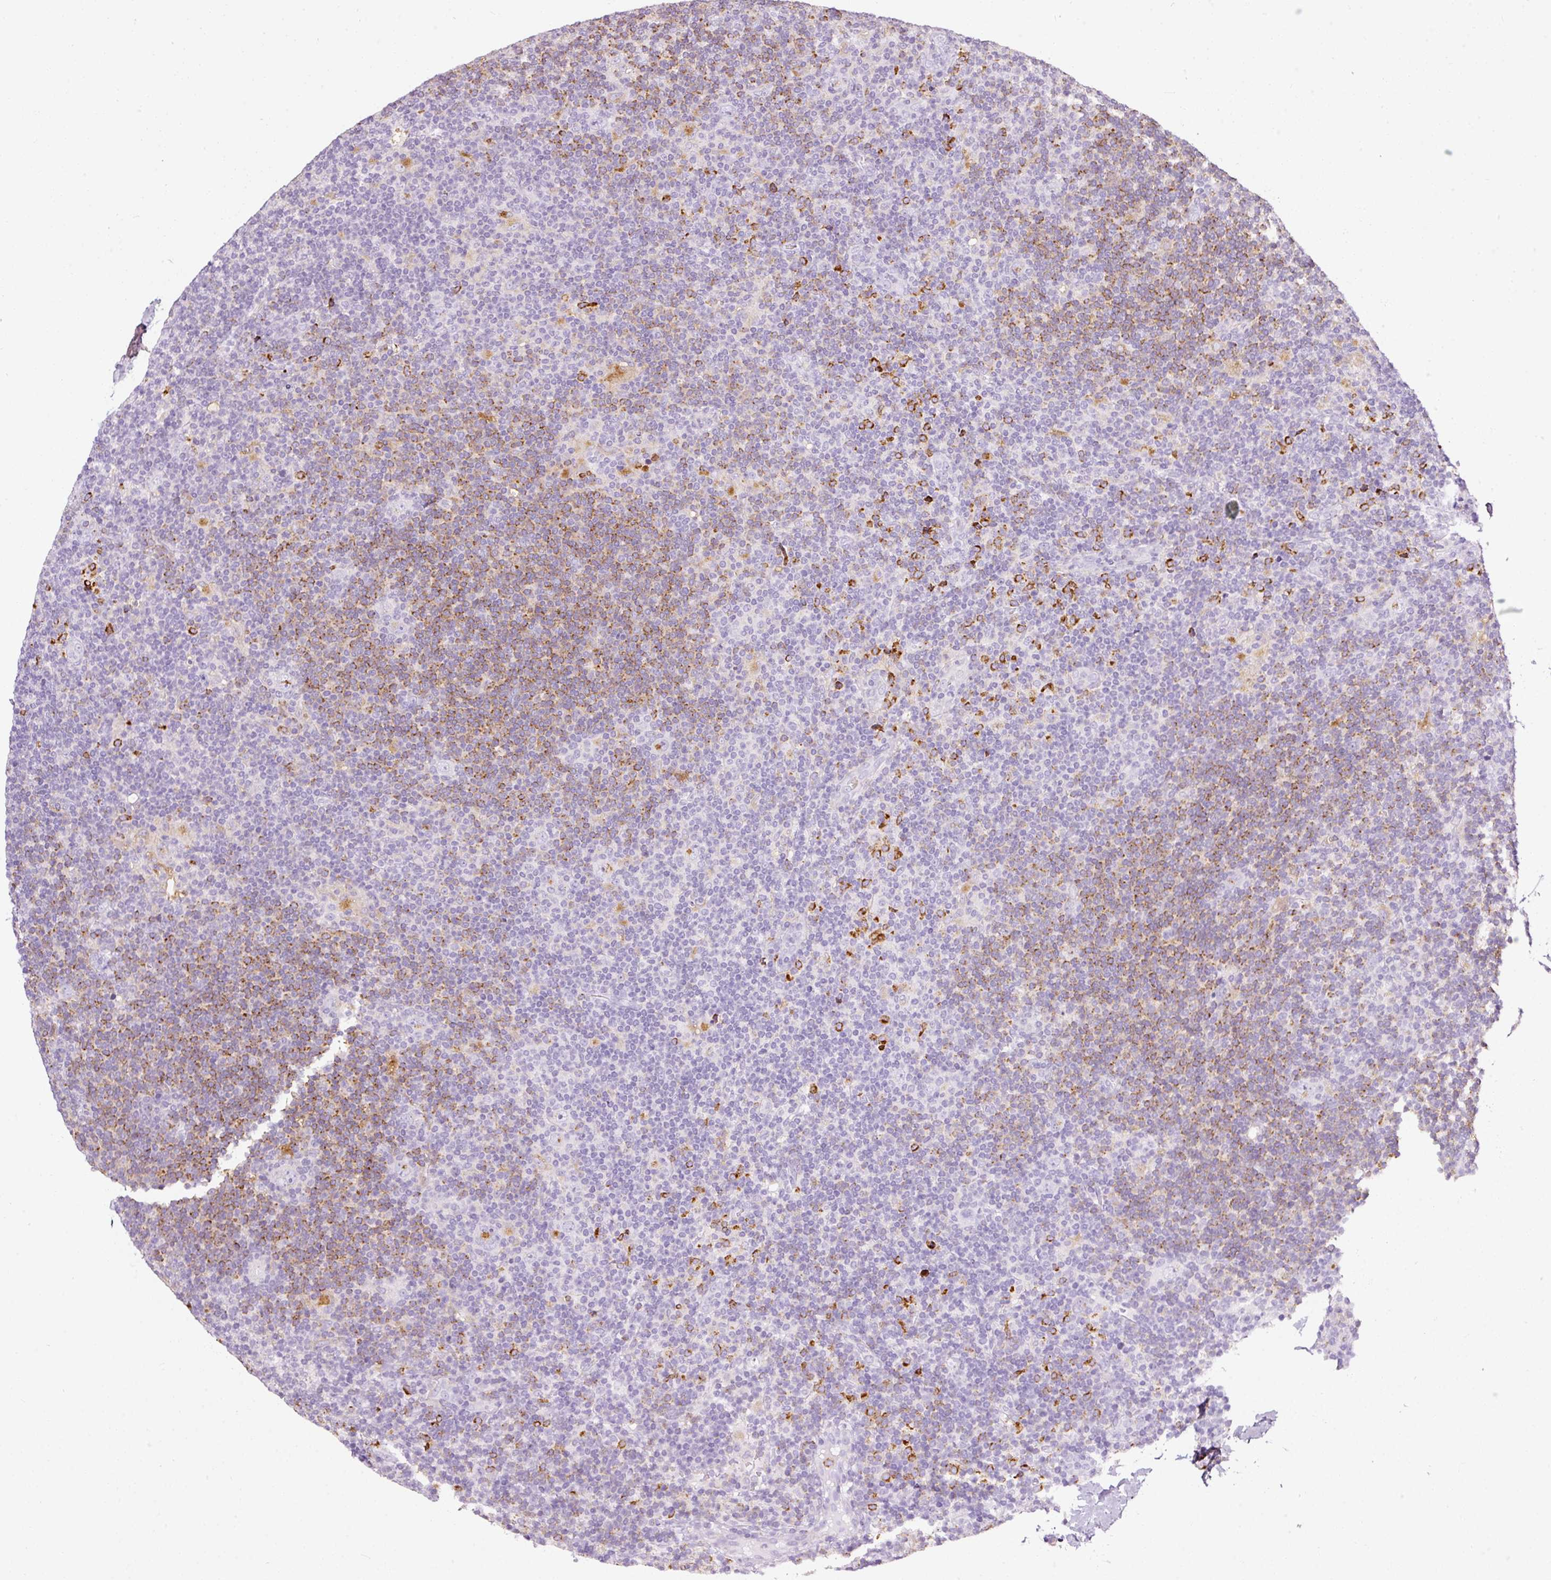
{"staining": {"intensity": "negative", "quantity": "none", "location": "none"}, "tissue": "lymphoma", "cell_type": "Tumor cells", "image_type": "cancer", "snomed": [{"axis": "morphology", "description": "Hodgkin's disease, NOS"}, {"axis": "topography", "description": "Lymph node"}], "caption": "Tumor cells show no significant positivity in lymphoma. (DAB IHC with hematoxylin counter stain).", "gene": "CYB561A3", "patient": {"sex": "female", "age": 57}}